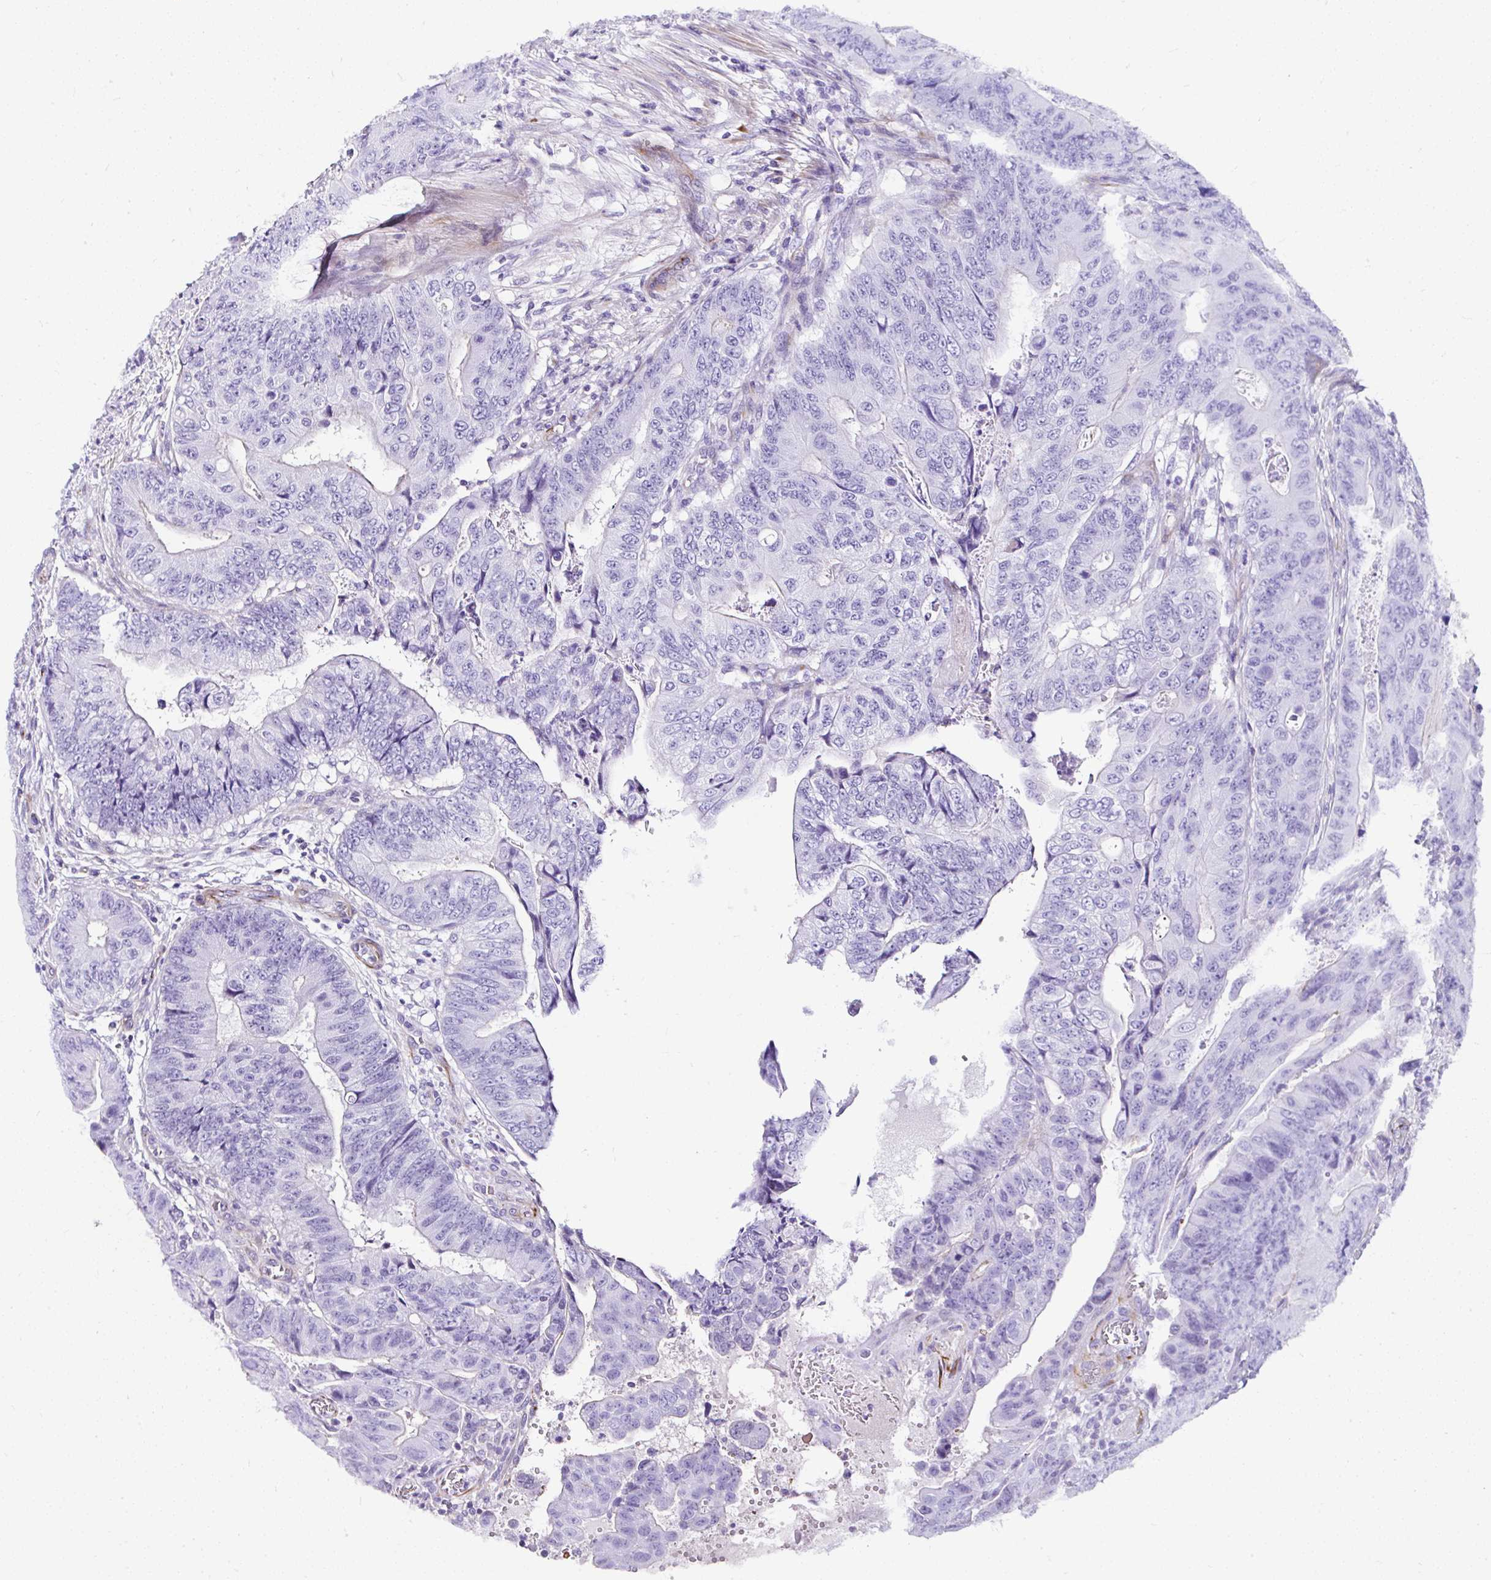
{"staining": {"intensity": "negative", "quantity": "none", "location": "none"}, "tissue": "colorectal cancer", "cell_type": "Tumor cells", "image_type": "cancer", "snomed": [{"axis": "morphology", "description": "Adenocarcinoma, NOS"}, {"axis": "topography", "description": "Colon"}], "caption": "A high-resolution photomicrograph shows IHC staining of colorectal cancer, which reveals no significant expression in tumor cells.", "gene": "DEPDC5", "patient": {"sex": "female", "age": 48}}